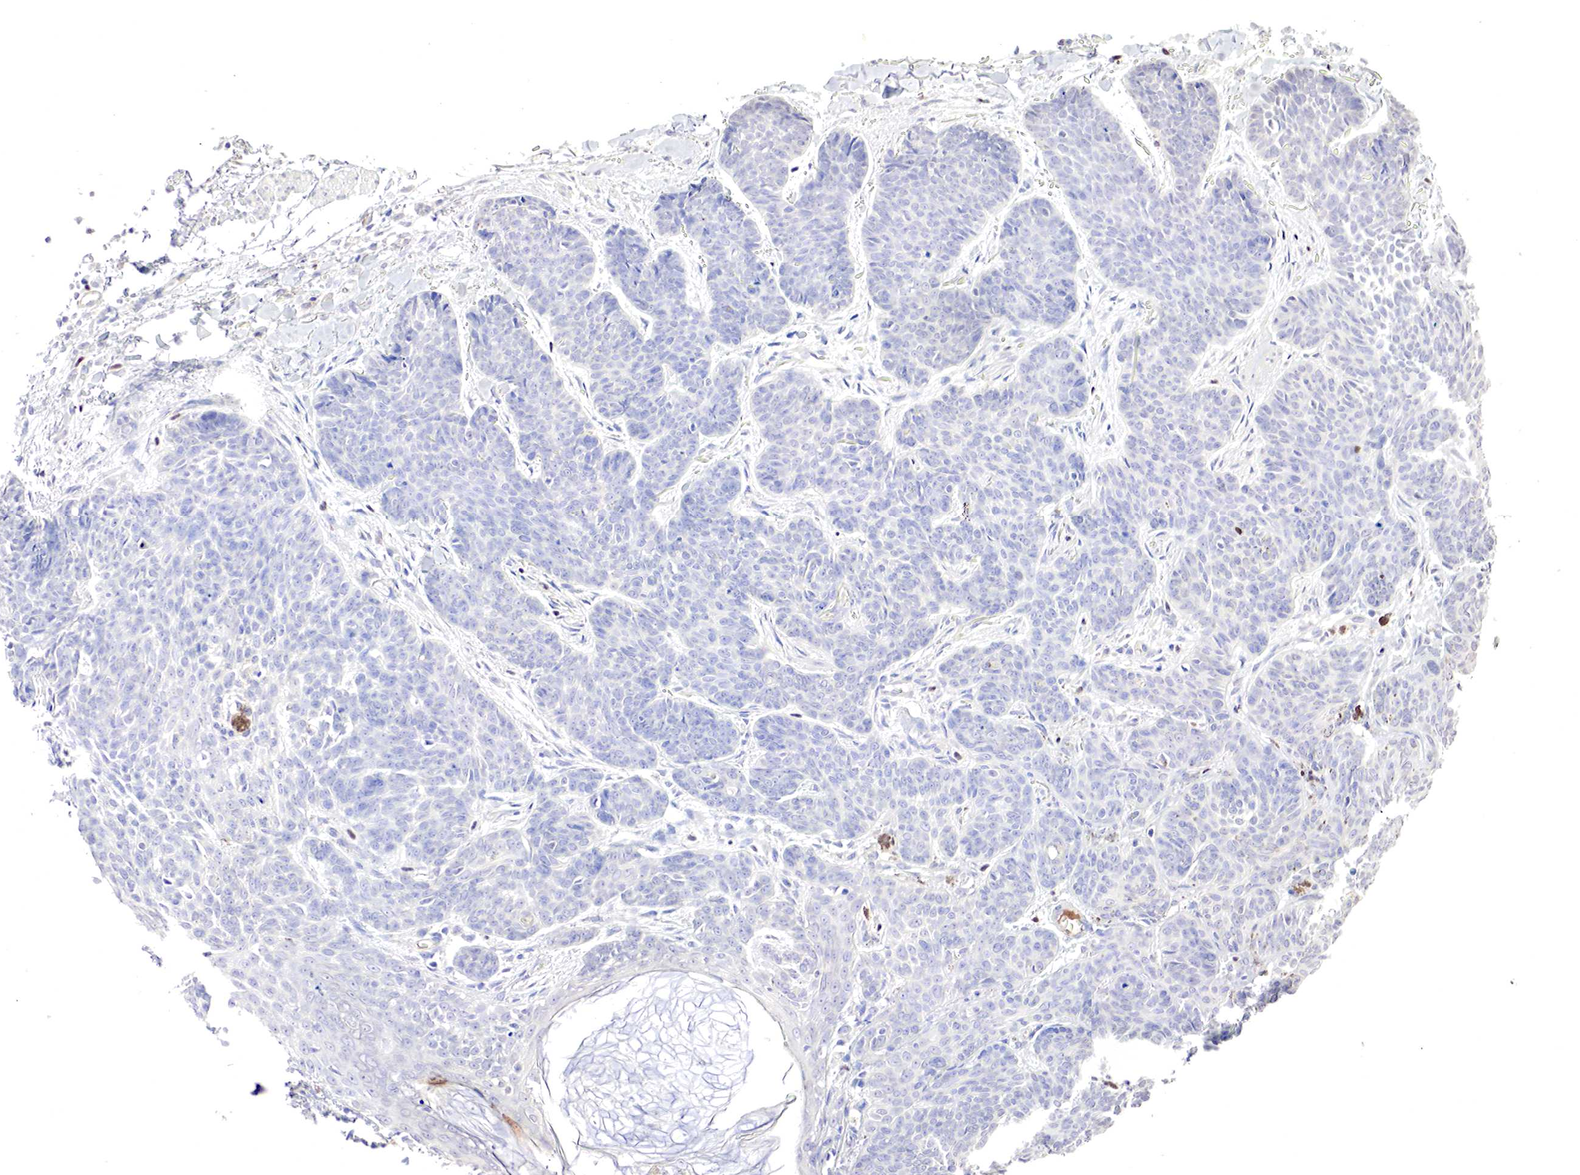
{"staining": {"intensity": "negative", "quantity": "none", "location": "none"}, "tissue": "skin cancer", "cell_type": "Tumor cells", "image_type": "cancer", "snomed": [{"axis": "morphology", "description": "Basal cell carcinoma"}, {"axis": "topography", "description": "Skin"}], "caption": "A micrograph of basal cell carcinoma (skin) stained for a protein displays no brown staining in tumor cells.", "gene": "GATA1", "patient": {"sex": "female", "age": 62}}